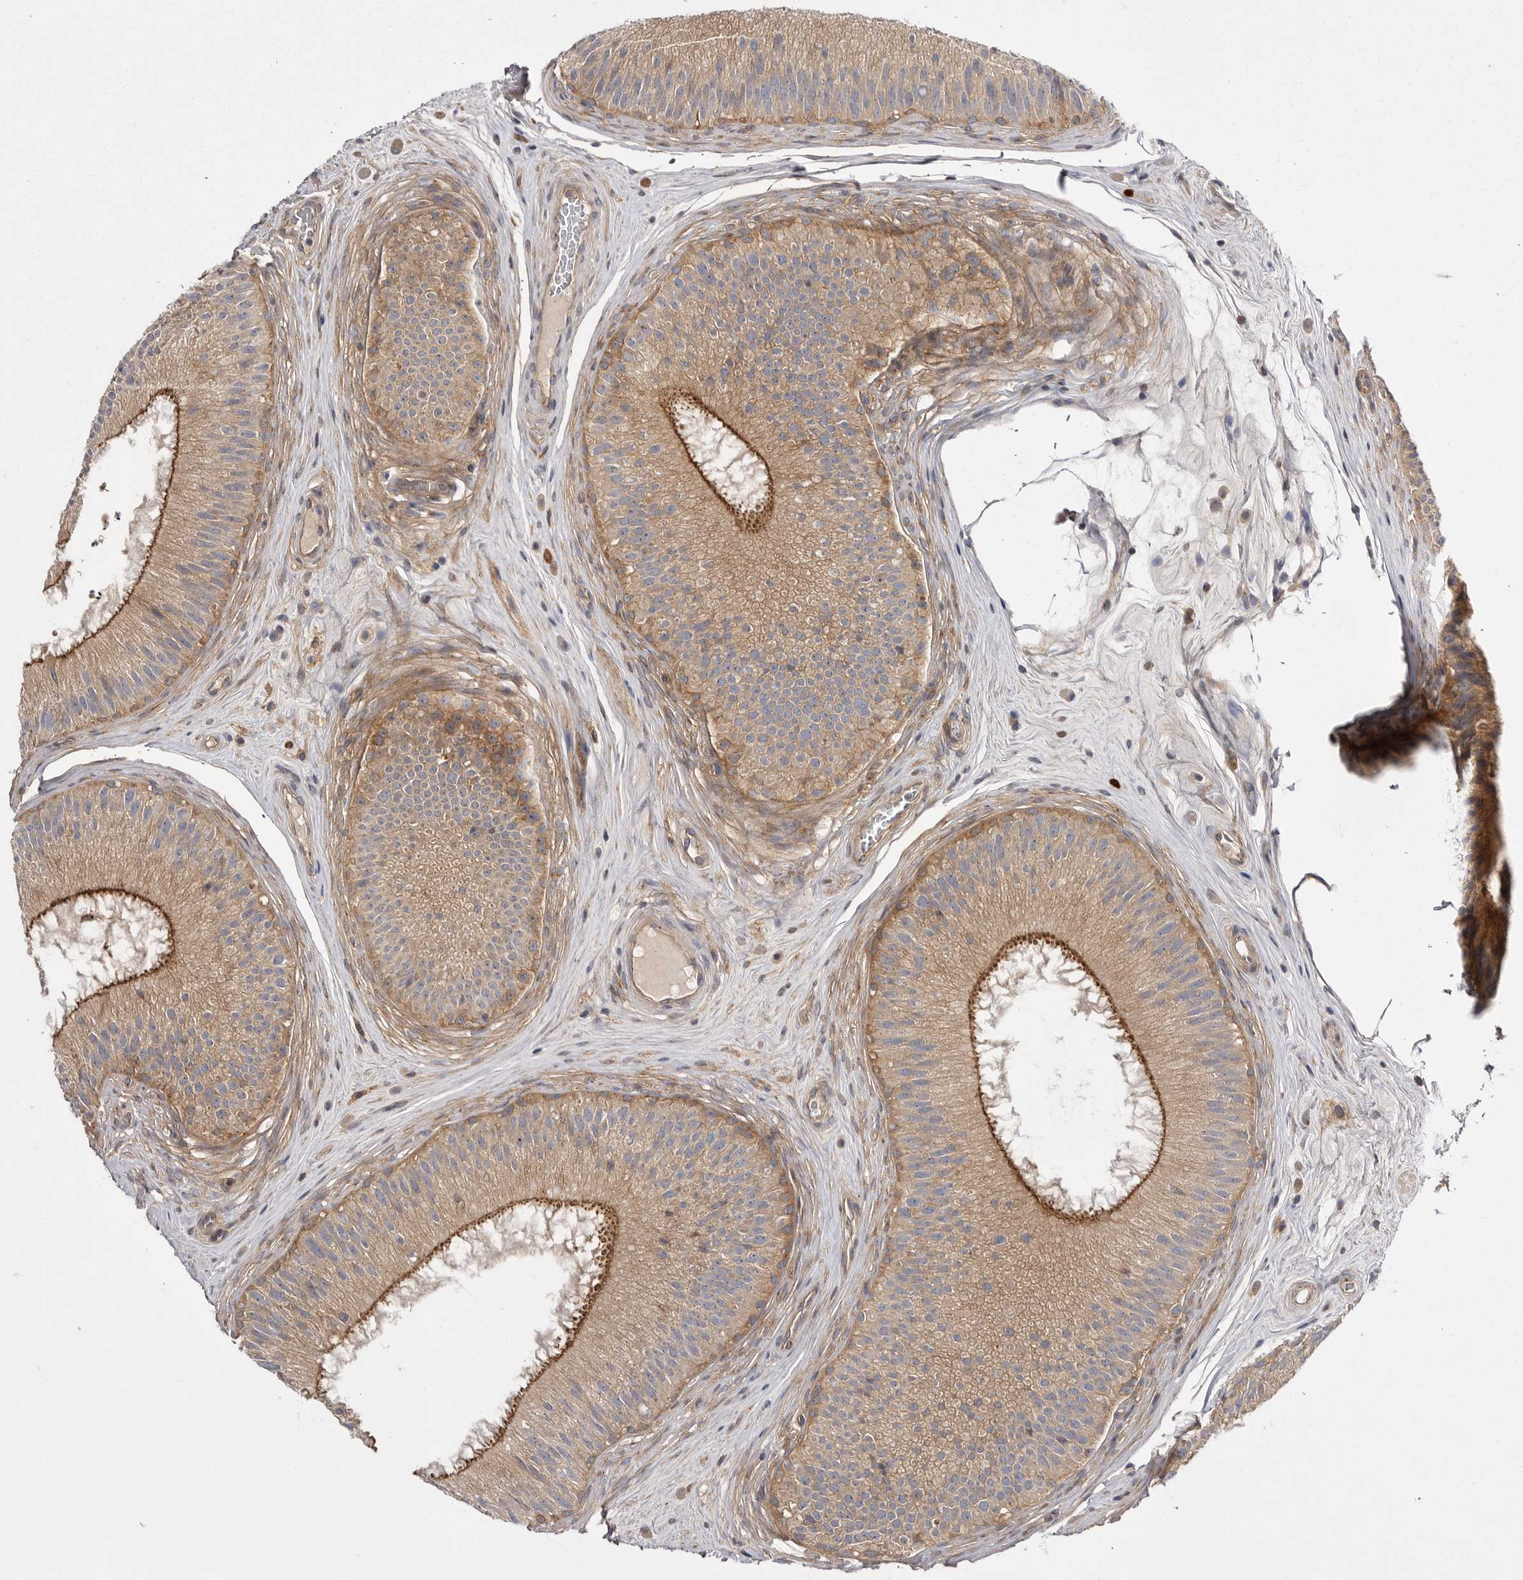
{"staining": {"intensity": "moderate", "quantity": ">75%", "location": "cytoplasmic/membranous"}, "tissue": "epididymis", "cell_type": "Glandular cells", "image_type": "normal", "snomed": [{"axis": "morphology", "description": "Normal tissue, NOS"}, {"axis": "topography", "description": "Epididymis"}], "caption": "Immunohistochemical staining of benign epididymis demonstrates medium levels of moderate cytoplasmic/membranous expression in approximately >75% of glandular cells.", "gene": "OSBPL9", "patient": {"sex": "male", "age": 45}}